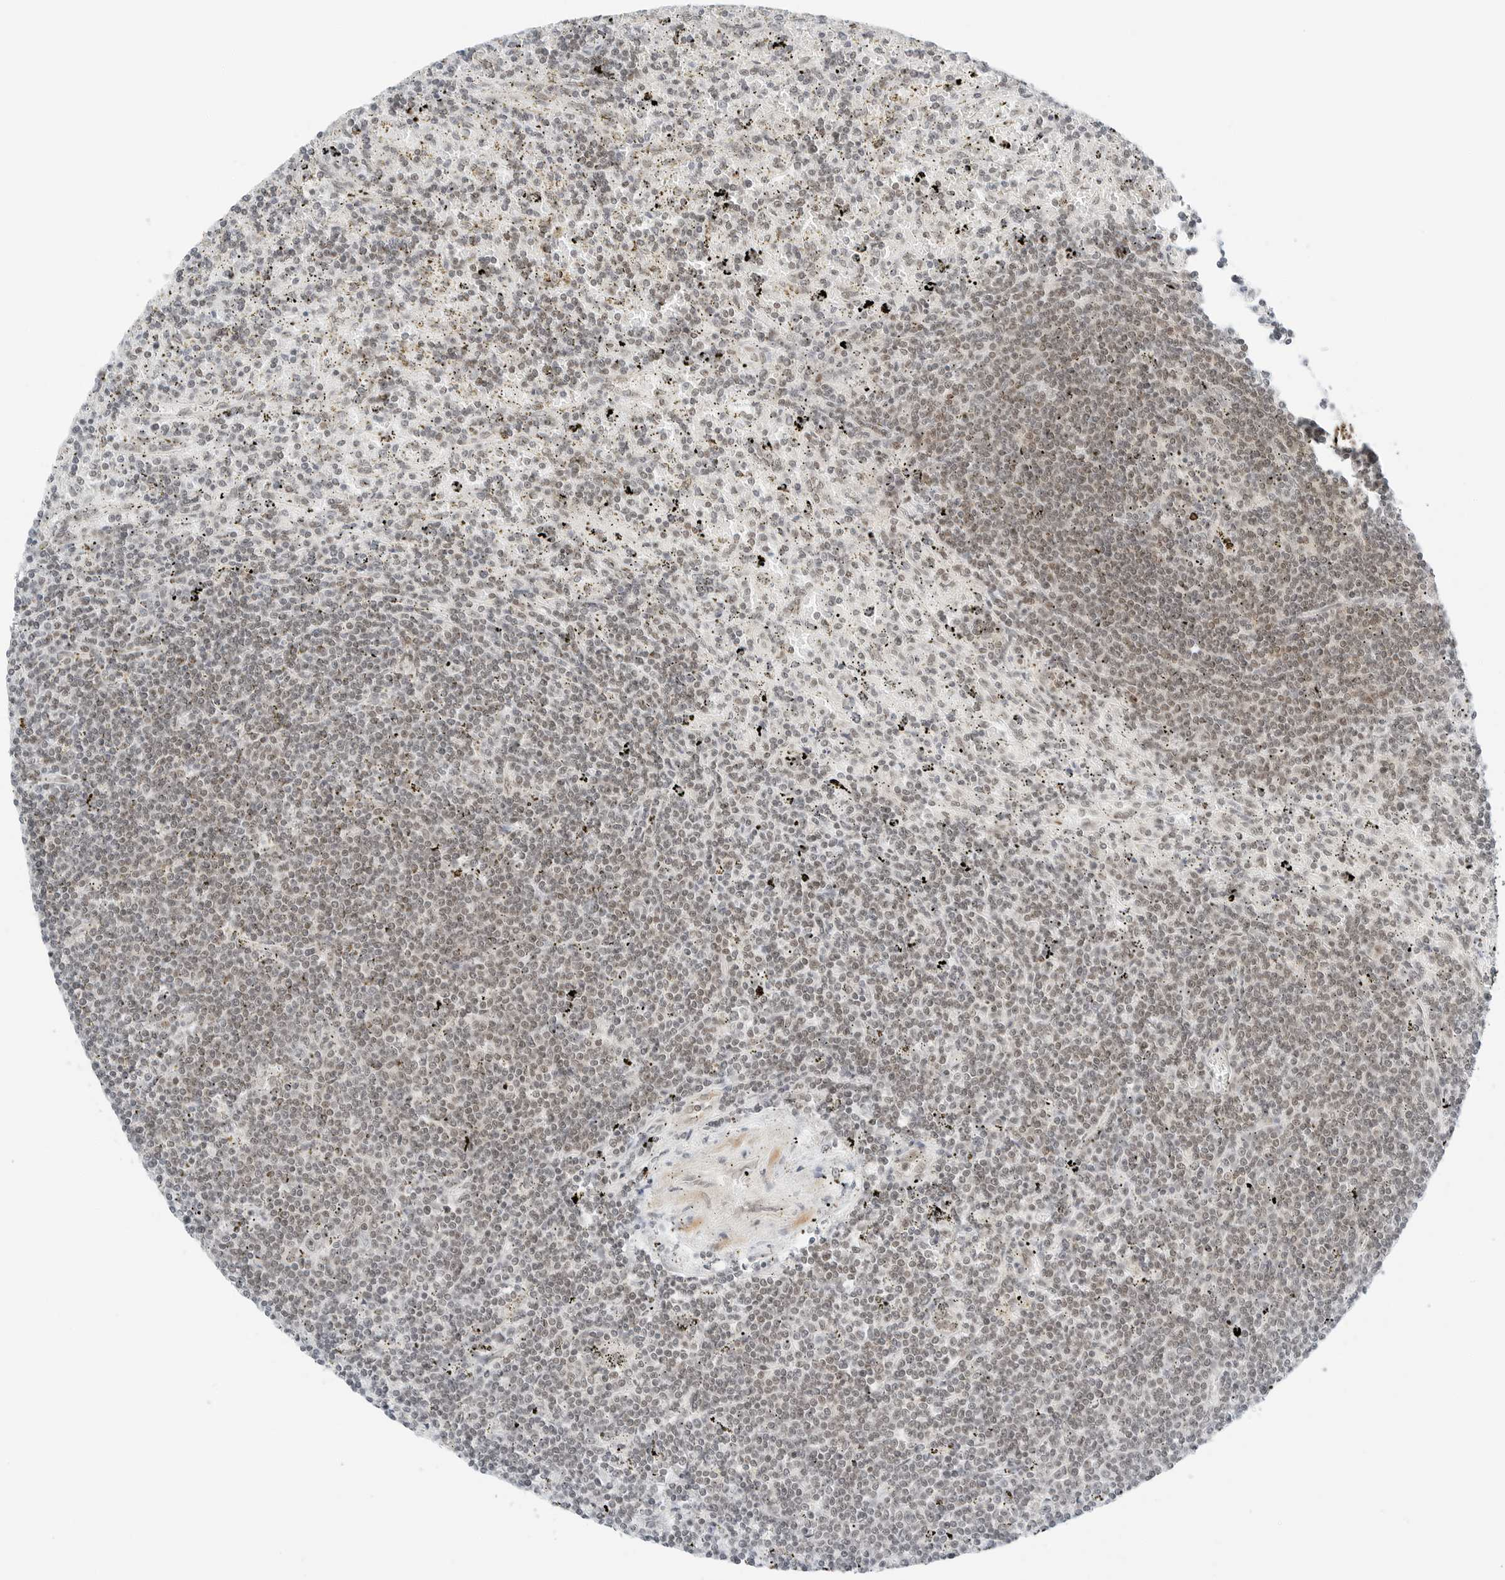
{"staining": {"intensity": "weak", "quantity": "25%-75%", "location": "nuclear"}, "tissue": "lymphoma", "cell_type": "Tumor cells", "image_type": "cancer", "snomed": [{"axis": "morphology", "description": "Malignant lymphoma, non-Hodgkin's type, Low grade"}, {"axis": "topography", "description": "Spleen"}], "caption": "A micrograph of malignant lymphoma, non-Hodgkin's type (low-grade) stained for a protein demonstrates weak nuclear brown staining in tumor cells.", "gene": "CRTC2", "patient": {"sex": "male", "age": 76}}